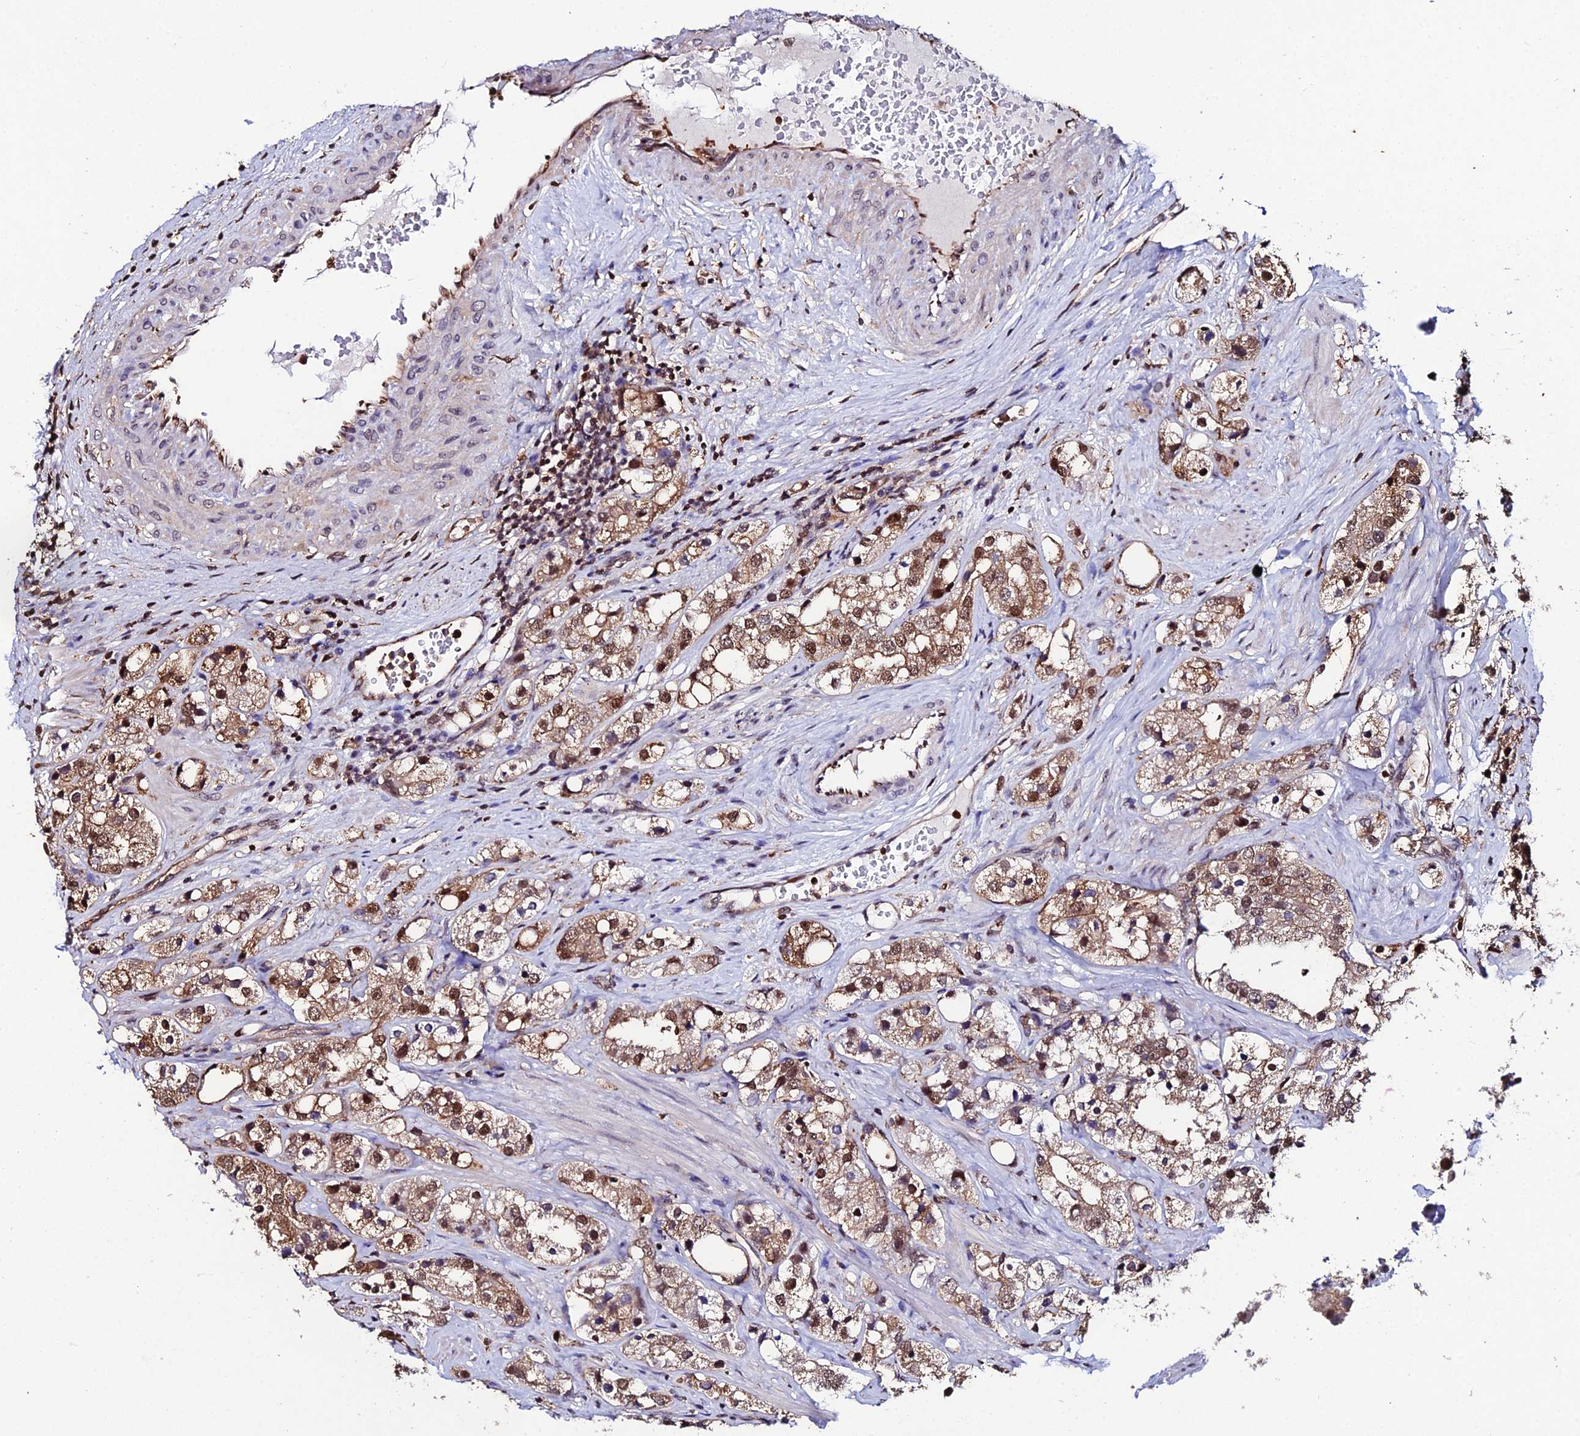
{"staining": {"intensity": "moderate", "quantity": ">75%", "location": "cytoplasmic/membranous,nuclear"}, "tissue": "prostate cancer", "cell_type": "Tumor cells", "image_type": "cancer", "snomed": [{"axis": "morphology", "description": "Adenocarcinoma, NOS"}, {"axis": "topography", "description": "Prostate"}], "caption": "Human prostate adenocarcinoma stained for a protein (brown) displays moderate cytoplasmic/membranous and nuclear positive expression in about >75% of tumor cells.", "gene": "PPP4C", "patient": {"sex": "male", "age": 79}}